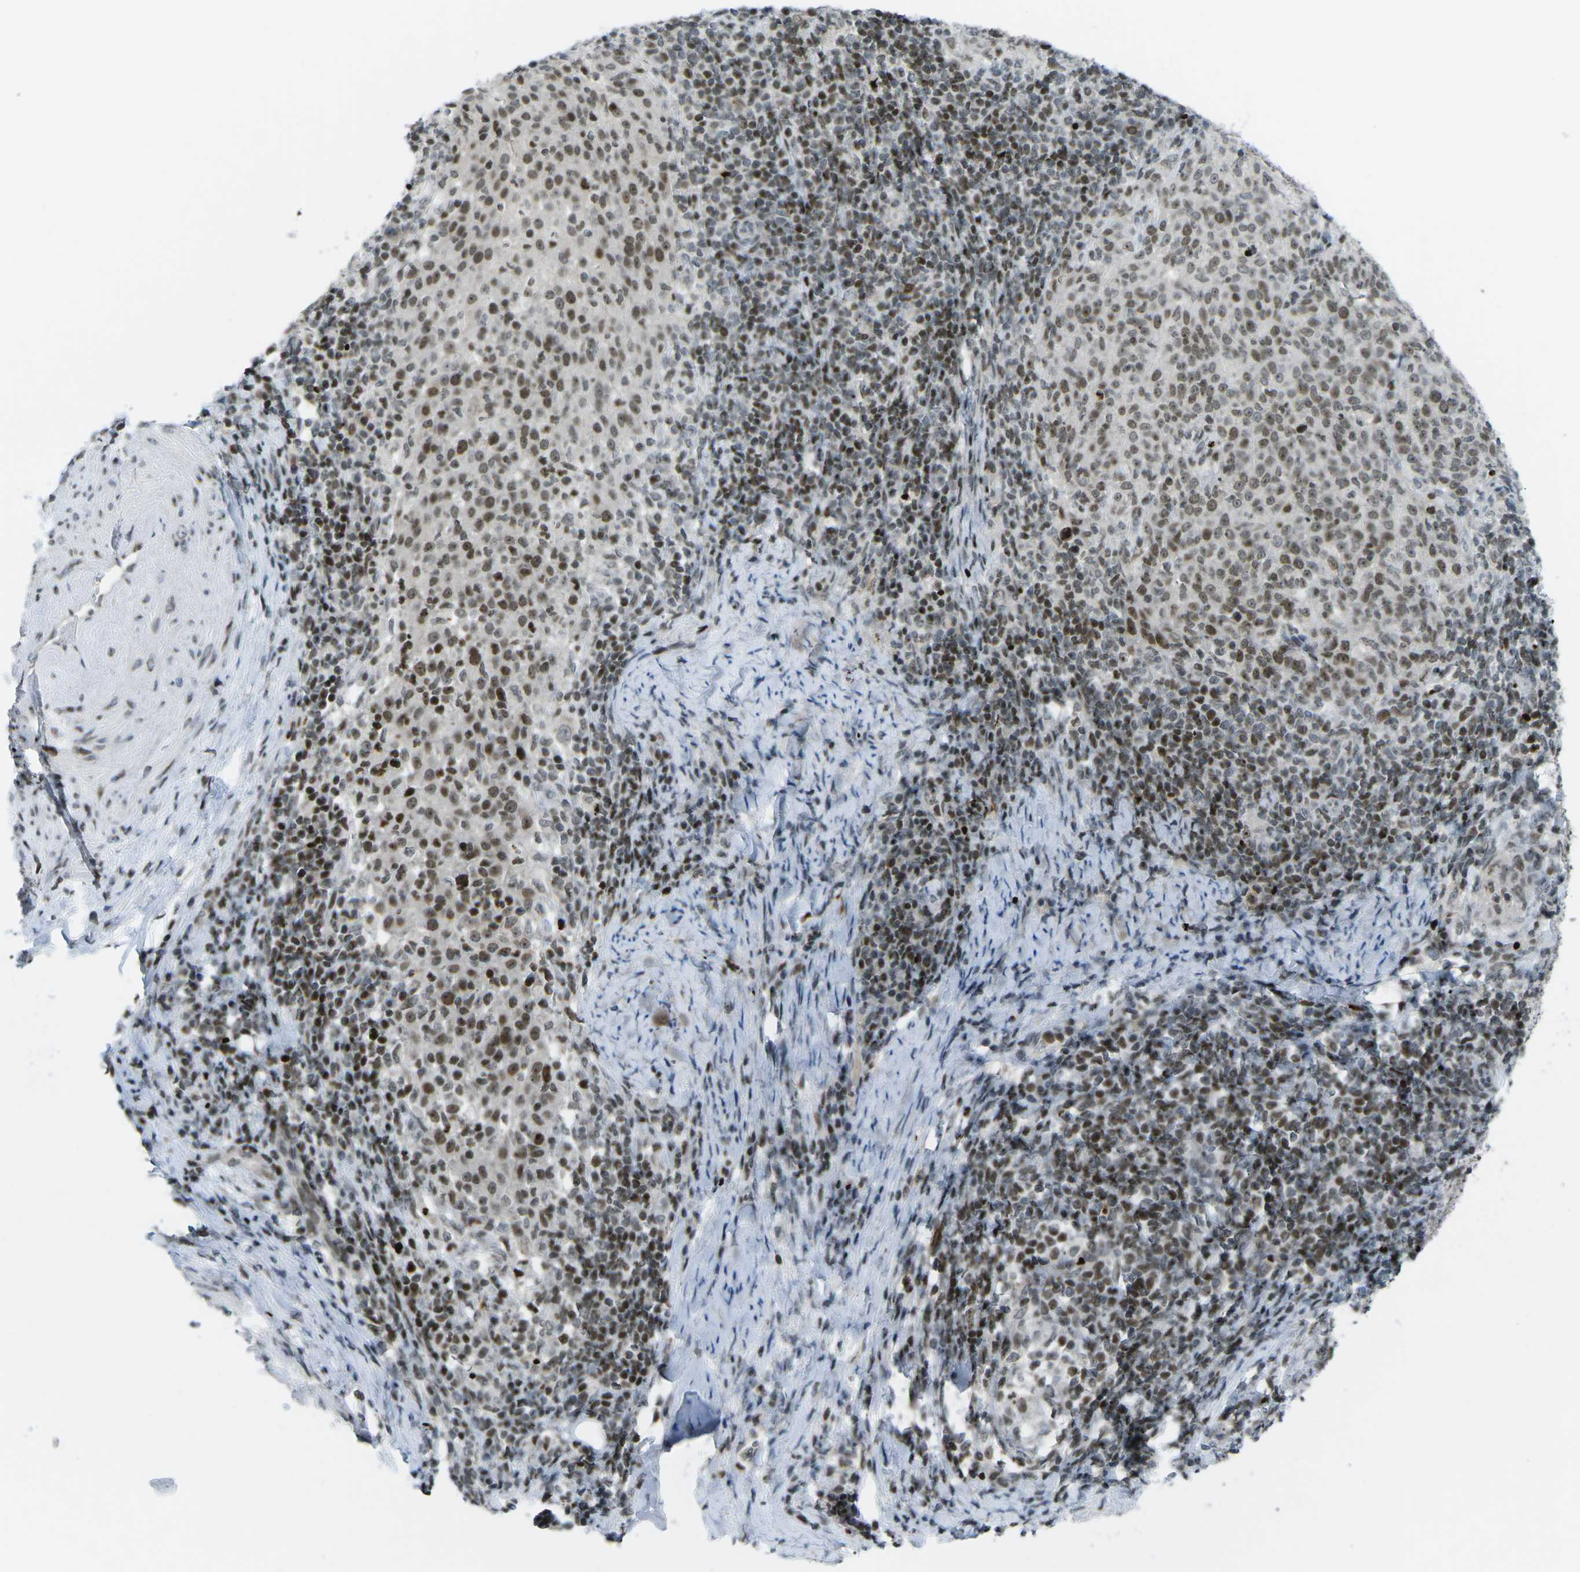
{"staining": {"intensity": "moderate", "quantity": ">75%", "location": "nuclear"}, "tissue": "cervical cancer", "cell_type": "Tumor cells", "image_type": "cancer", "snomed": [{"axis": "morphology", "description": "Squamous cell carcinoma, NOS"}, {"axis": "topography", "description": "Cervix"}], "caption": "This is a micrograph of immunohistochemistry staining of cervical squamous cell carcinoma, which shows moderate staining in the nuclear of tumor cells.", "gene": "EME1", "patient": {"sex": "female", "age": 51}}